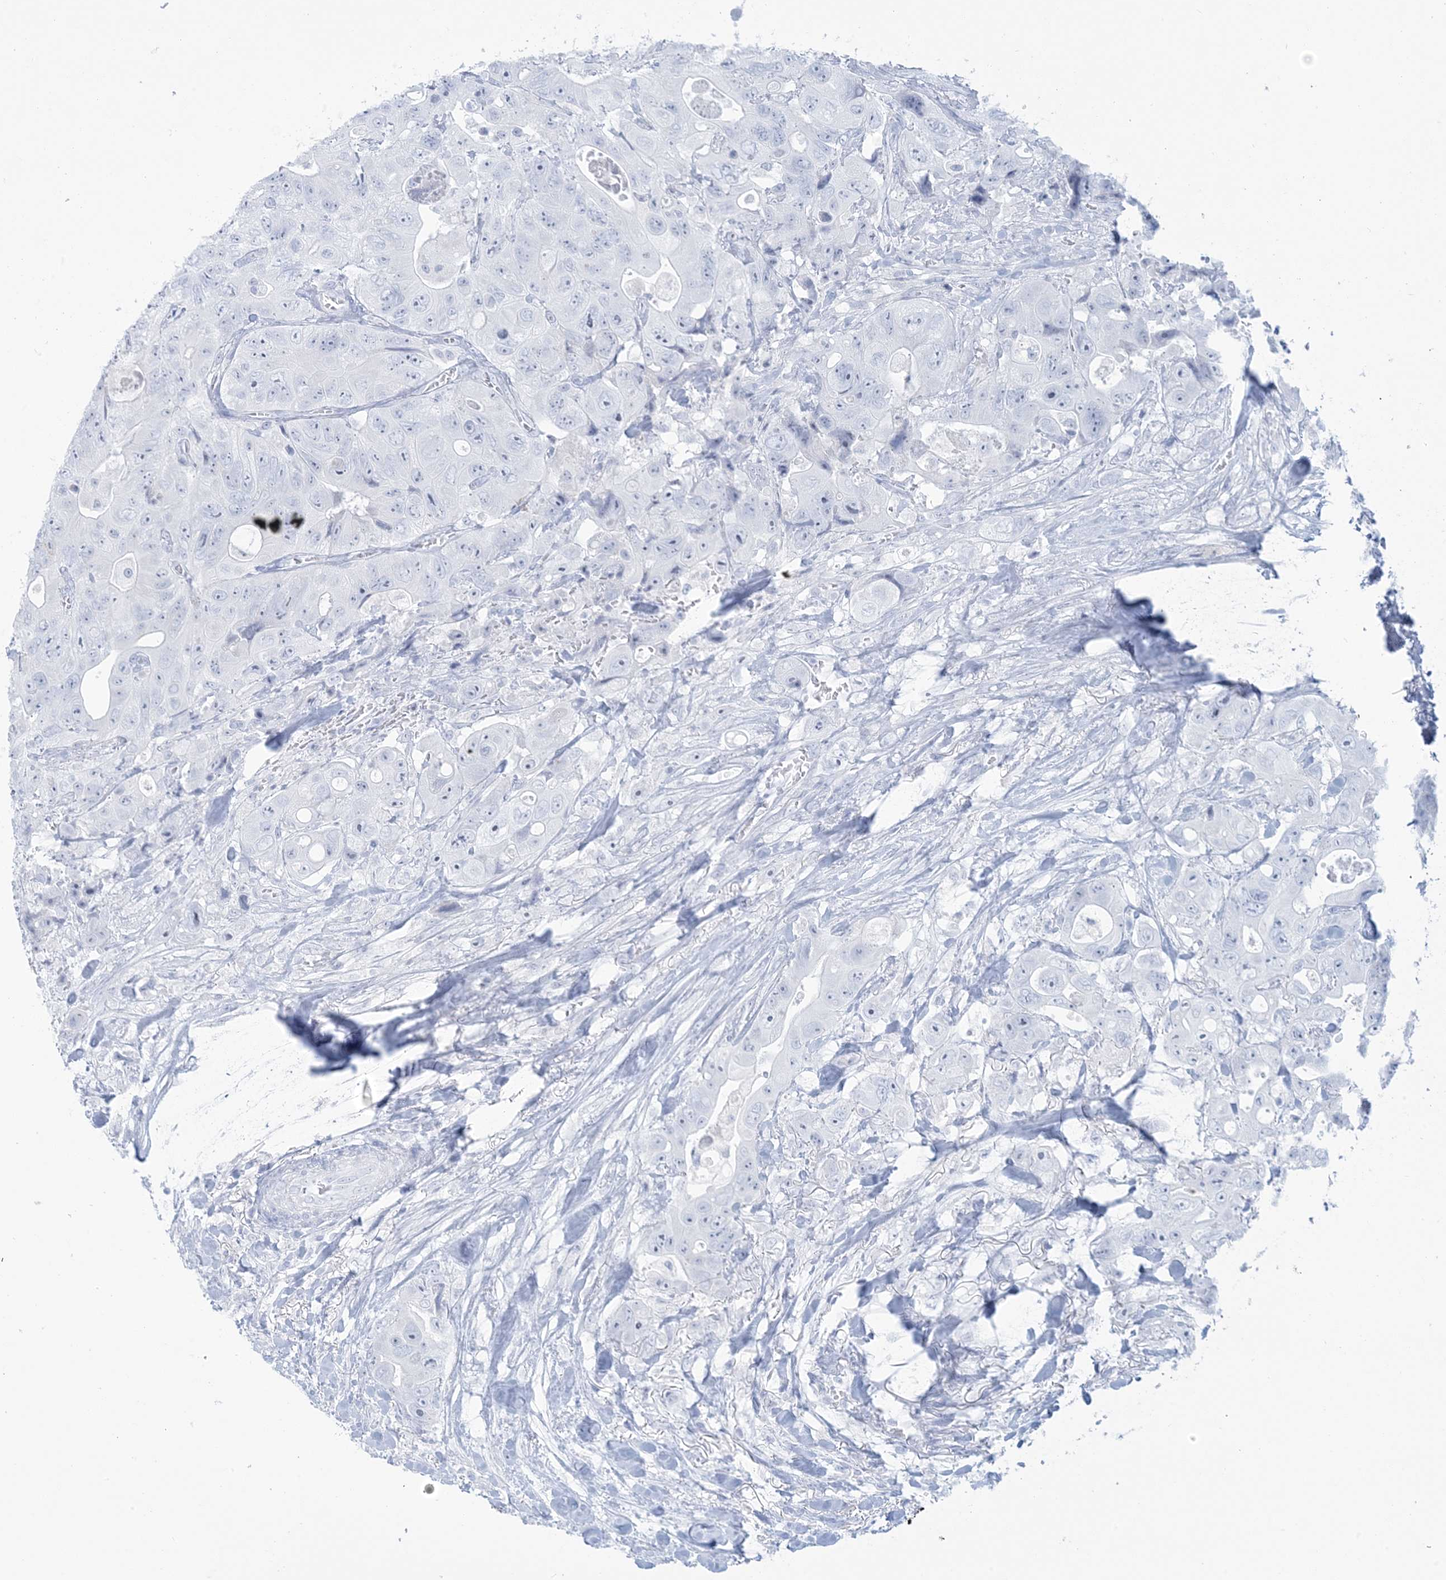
{"staining": {"intensity": "negative", "quantity": "none", "location": "none"}, "tissue": "colorectal cancer", "cell_type": "Tumor cells", "image_type": "cancer", "snomed": [{"axis": "morphology", "description": "Adenocarcinoma, NOS"}, {"axis": "topography", "description": "Colon"}], "caption": "Colorectal cancer stained for a protein using IHC displays no expression tumor cells.", "gene": "AGXT", "patient": {"sex": "female", "age": 46}}